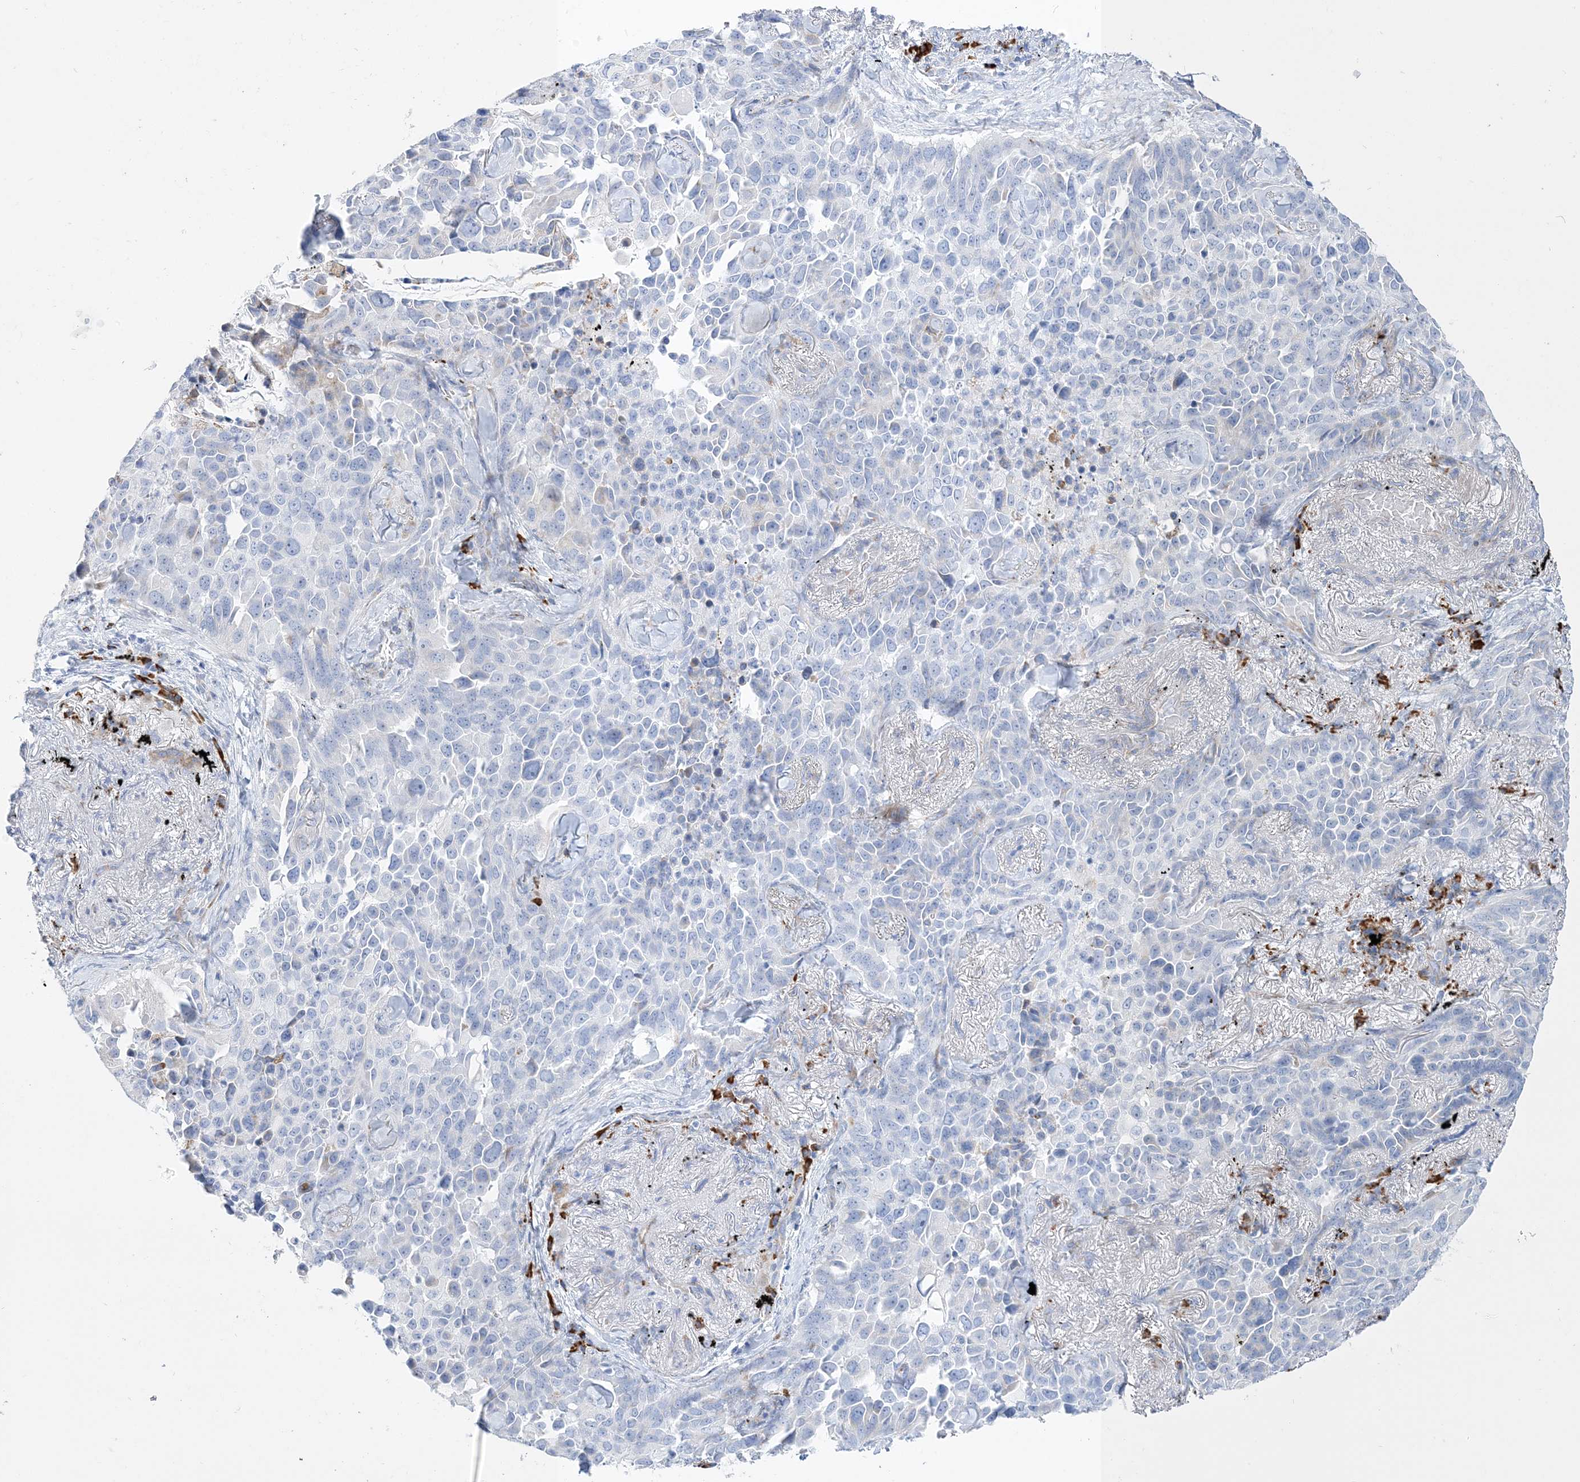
{"staining": {"intensity": "negative", "quantity": "none", "location": "none"}, "tissue": "lung cancer", "cell_type": "Tumor cells", "image_type": "cancer", "snomed": [{"axis": "morphology", "description": "Adenocarcinoma, NOS"}, {"axis": "topography", "description": "Lung"}], "caption": "IHC histopathology image of lung adenocarcinoma stained for a protein (brown), which exhibits no staining in tumor cells.", "gene": "TSPYL6", "patient": {"sex": "female", "age": 67}}